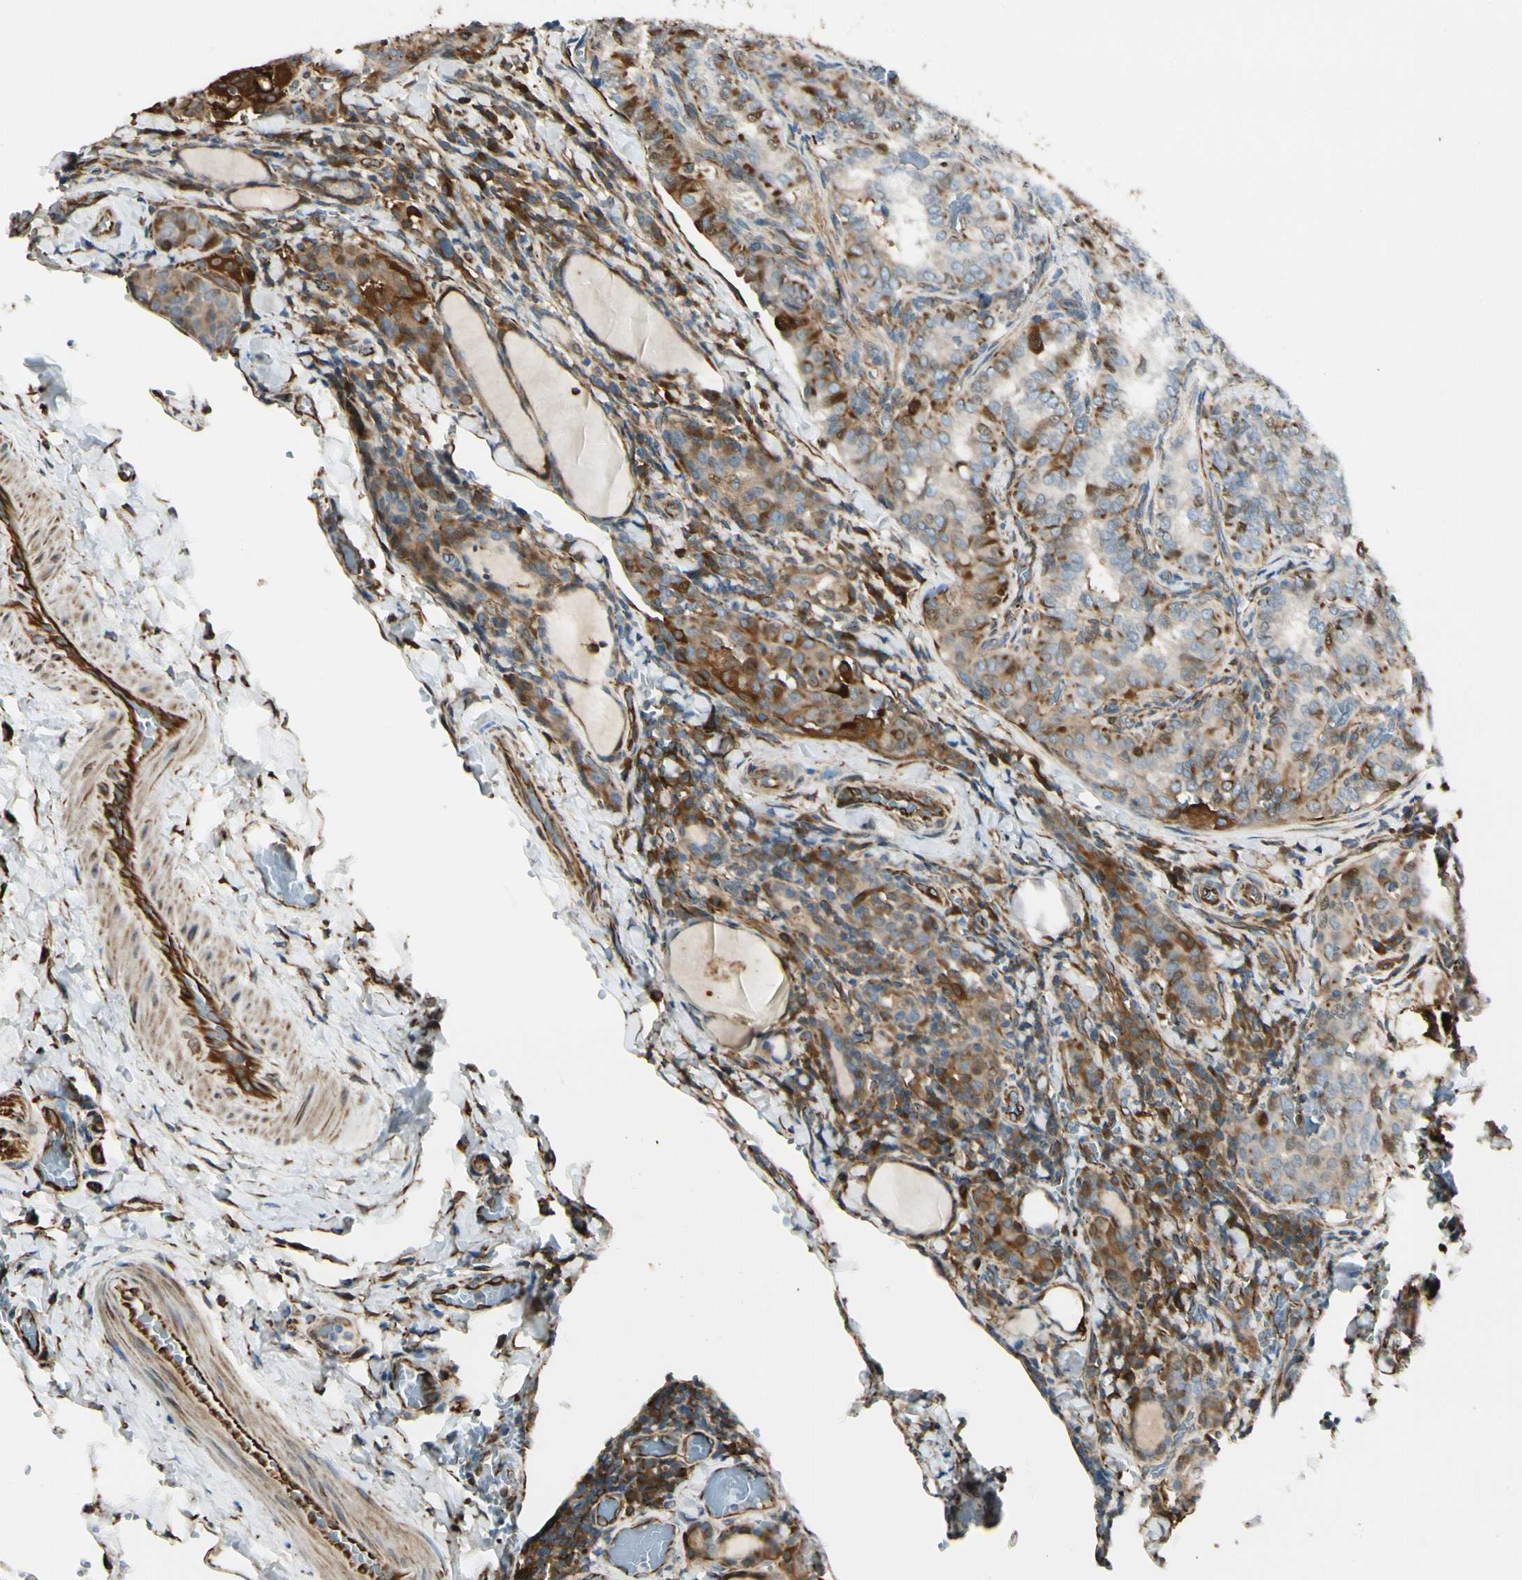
{"staining": {"intensity": "strong", "quantity": "<25%", "location": "cytoplasmic/membranous,nuclear"}, "tissue": "thyroid cancer", "cell_type": "Tumor cells", "image_type": "cancer", "snomed": [{"axis": "morphology", "description": "Normal tissue, NOS"}, {"axis": "morphology", "description": "Papillary adenocarcinoma, NOS"}, {"axis": "topography", "description": "Thyroid gland"}], "caption": "Thyroid papillary adenocarcinoma stained with DAB (3,3'-diaminobenzidine) IHC shows medium levels of strong cytoplasmic/membranous and nuclear staining in about <25% of tumor cells. (Brightfield microscopy of DAB IHC at high magnification).", "gene": "FTH1", "patient": {"sex": "female", "age": 30}}